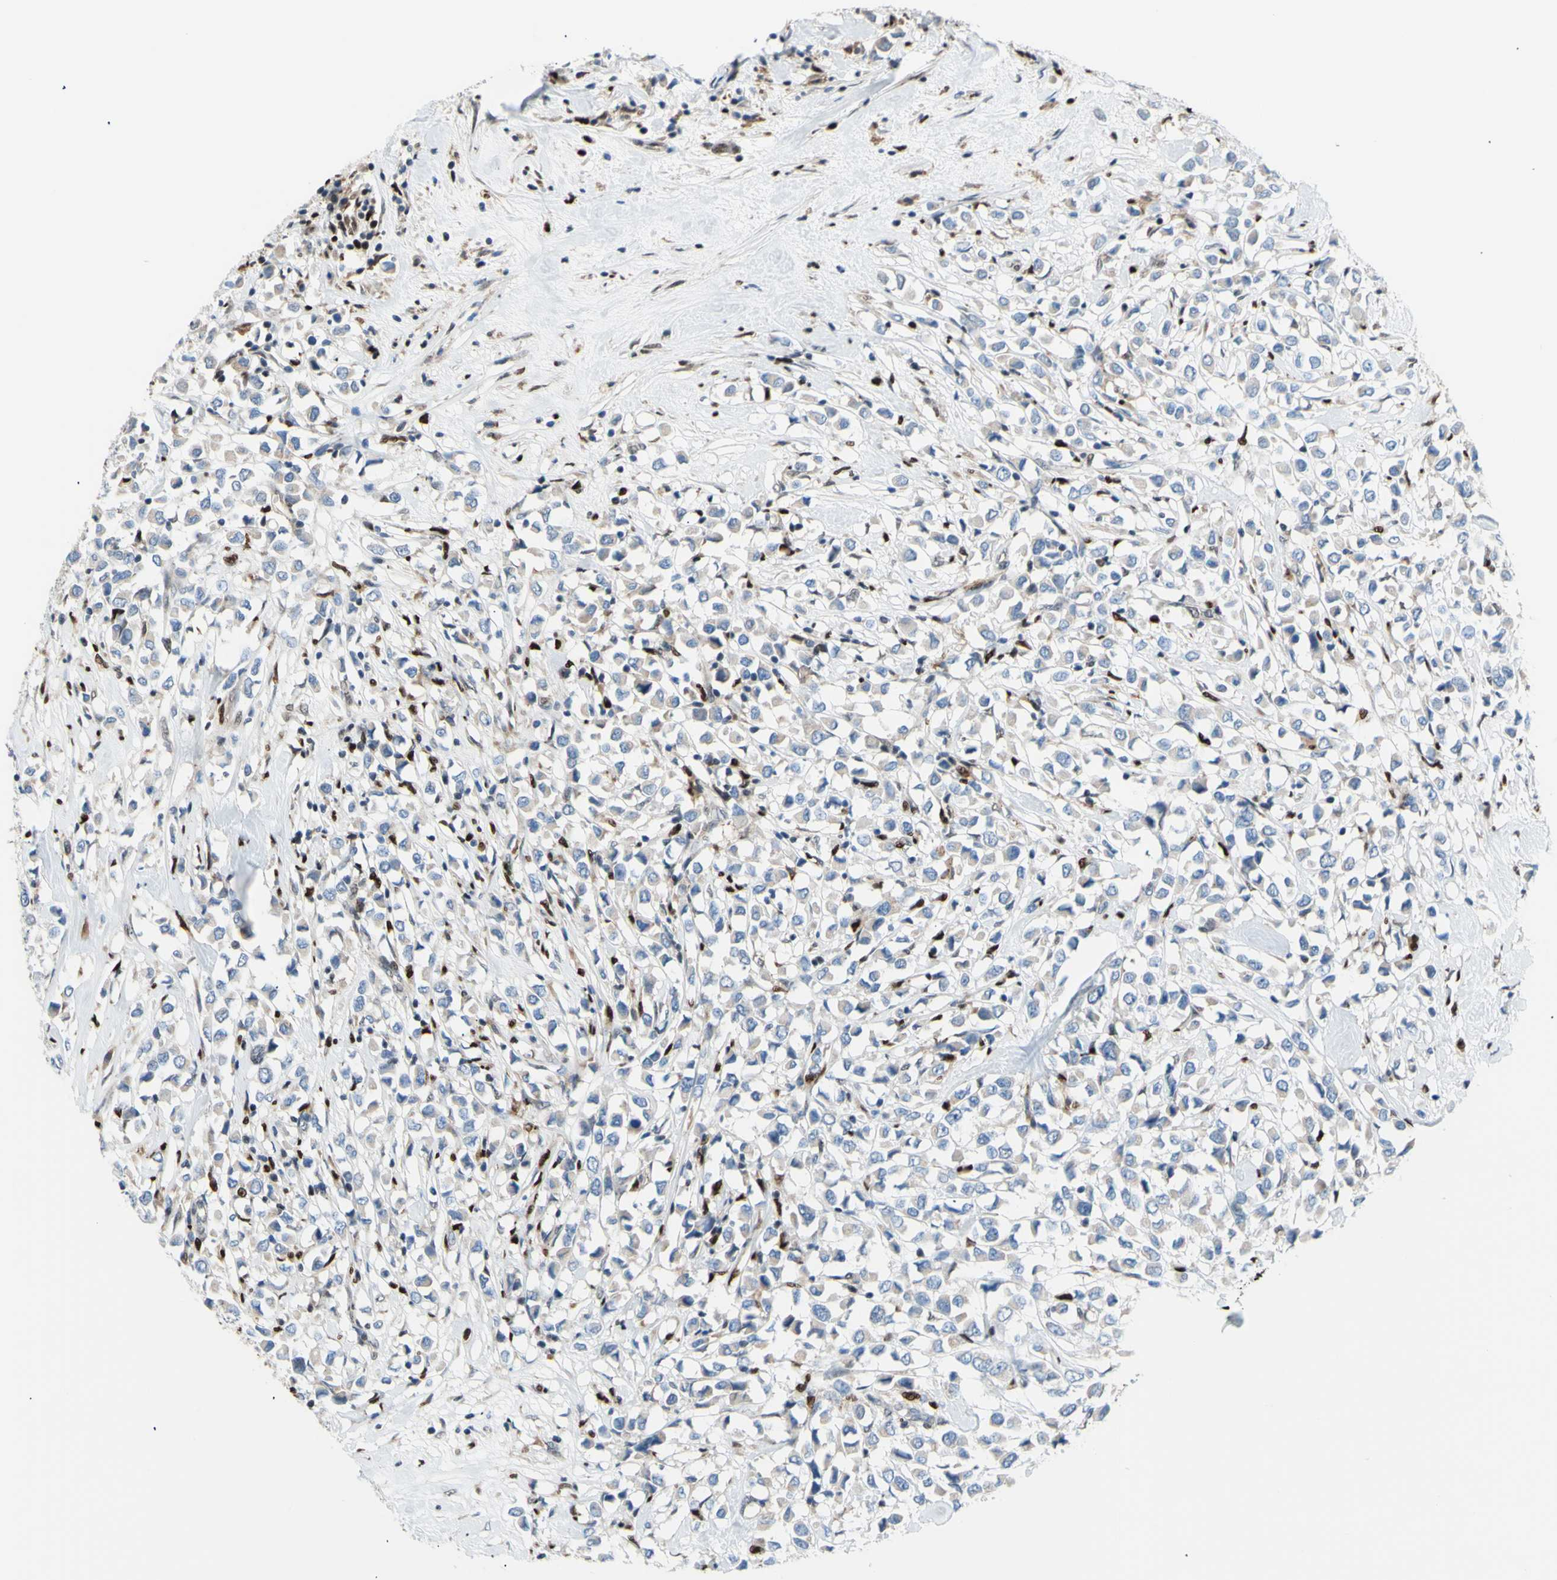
{"staining": {"intensity": "weak", "quantity": ">75%", "location": "cytoplasmic/membranous"}, "tissue": "breast cancer", "cell_type": "Tumor cells", "image_type": "cancer", "snomed": [{"axis": "morphology", "description": "Duct carcinoma"}, {"axis": "topography", "description": "Breast"}], "caption": "Approximately >75% of tumor cells in human breast invasive ductal carcinoma reveal weak cytoplasmic/membranous protein expression as visualized by brown immunohistochemical staining.", "gene": "EED", "patient": {"sex": "female", "age": 61}}